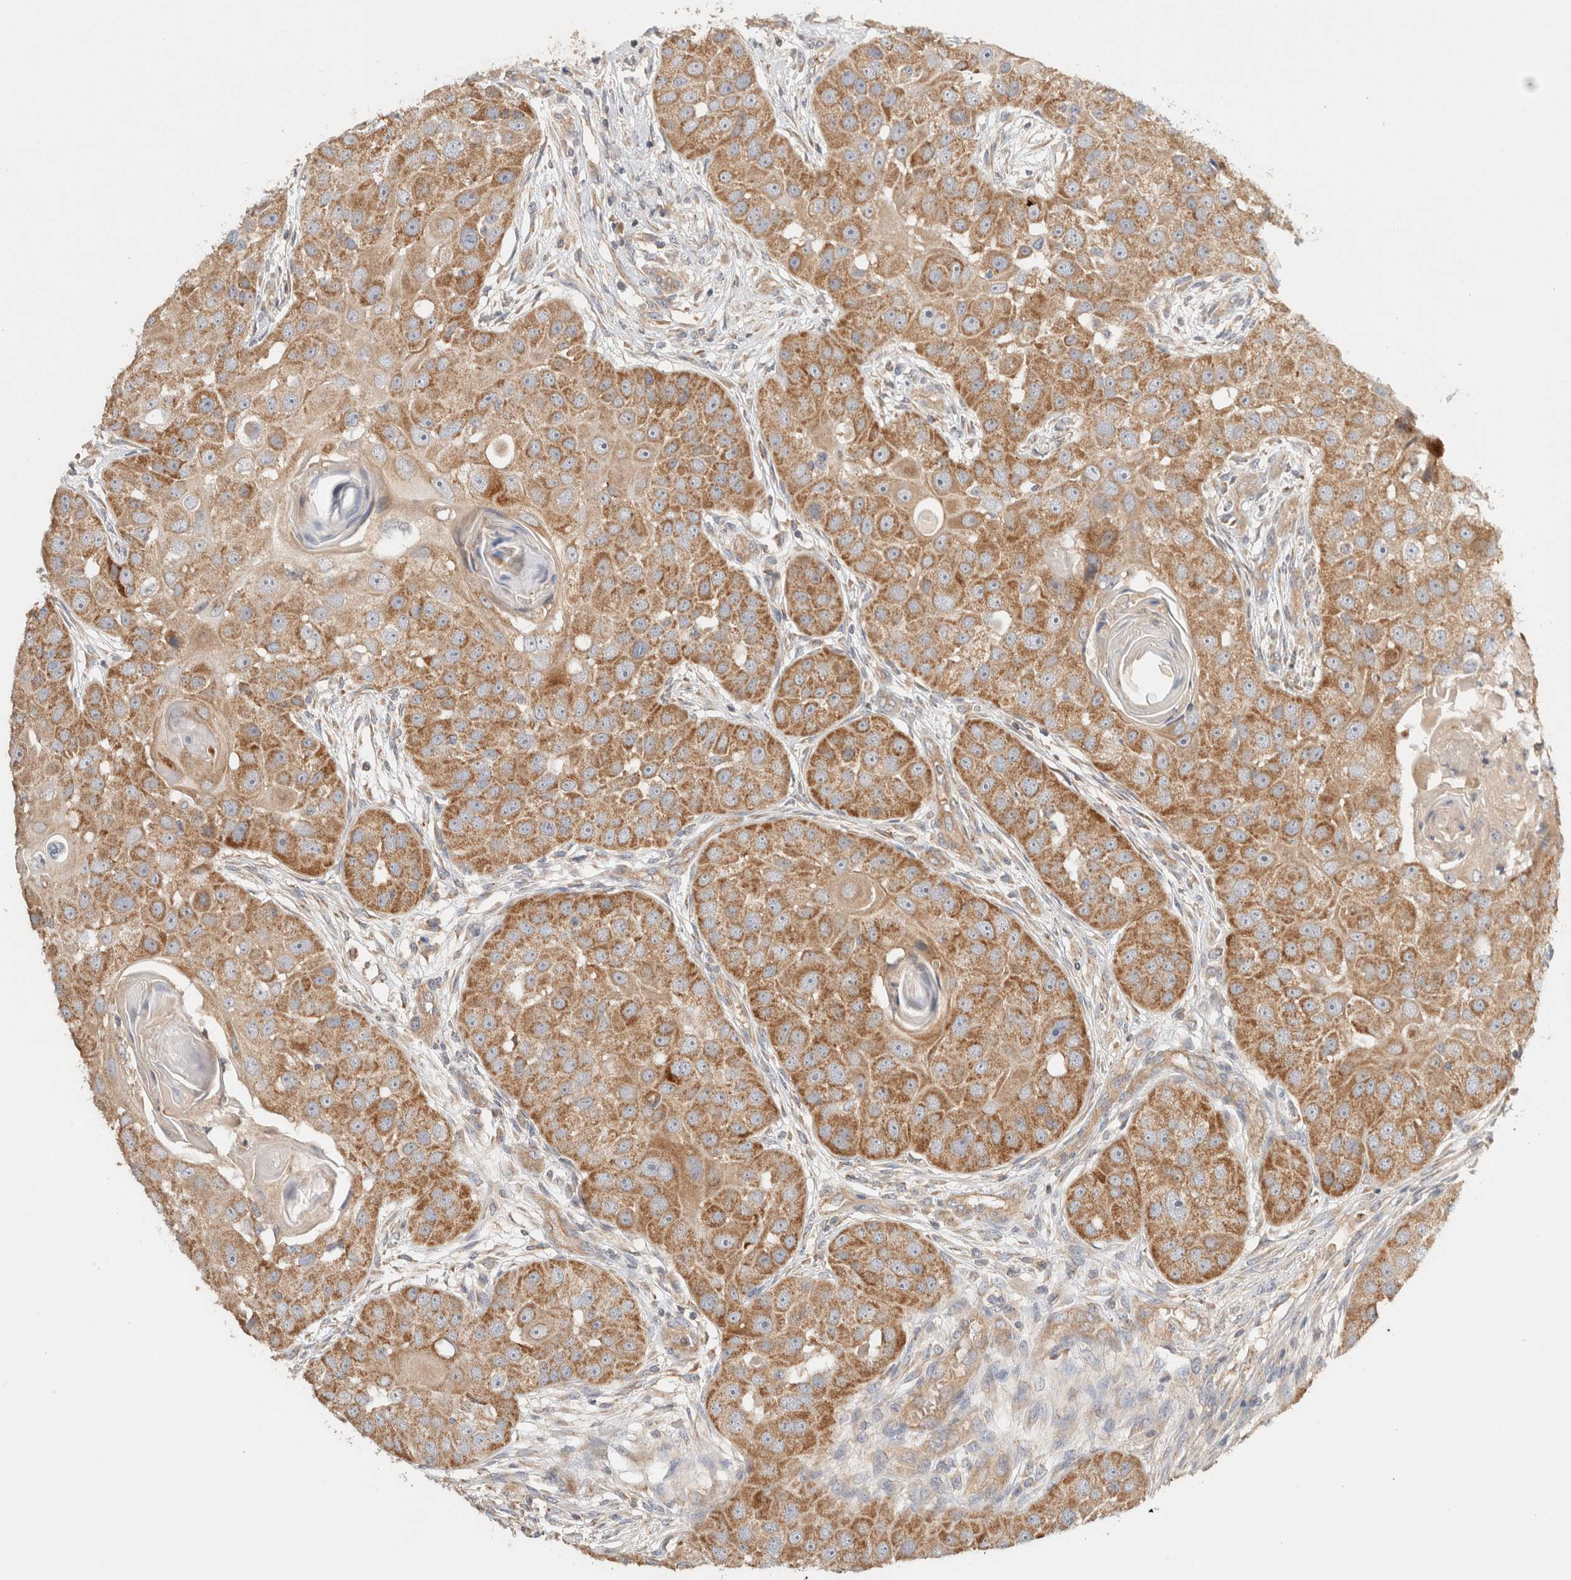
{"staining": {"intensity": "moderate", "quantity": ">75%", "location": "cytoplasmic/membranous"}, "tissue": "head and neck cancer", "cell_type": "Tumor cells", "image_type": "cancer", "snomed": [{"axis": "morphology", "description": "Normal tissue, NOS"}, {"axis": "morphology", "description": "Squamous cell carcinoma, NOS"}, {"axis": "topography", "description": "Skeletal muscle"}, {"axis": "topography", "description": "Head-Neck"}], "caption": "Immunohistochemistry (DAB (3,3'-diaminobenzidine)) staining of human head and neck cancer (squamous cell carcinoma) reveals moderate cytoplasmic/membranous protein staining in approximately >75% of tumor cells. (DAB IHC with brightfield microscopy, high magnification).", "gene": "B3GNTL1", "patient": {"sex": "male", "age": 51}}